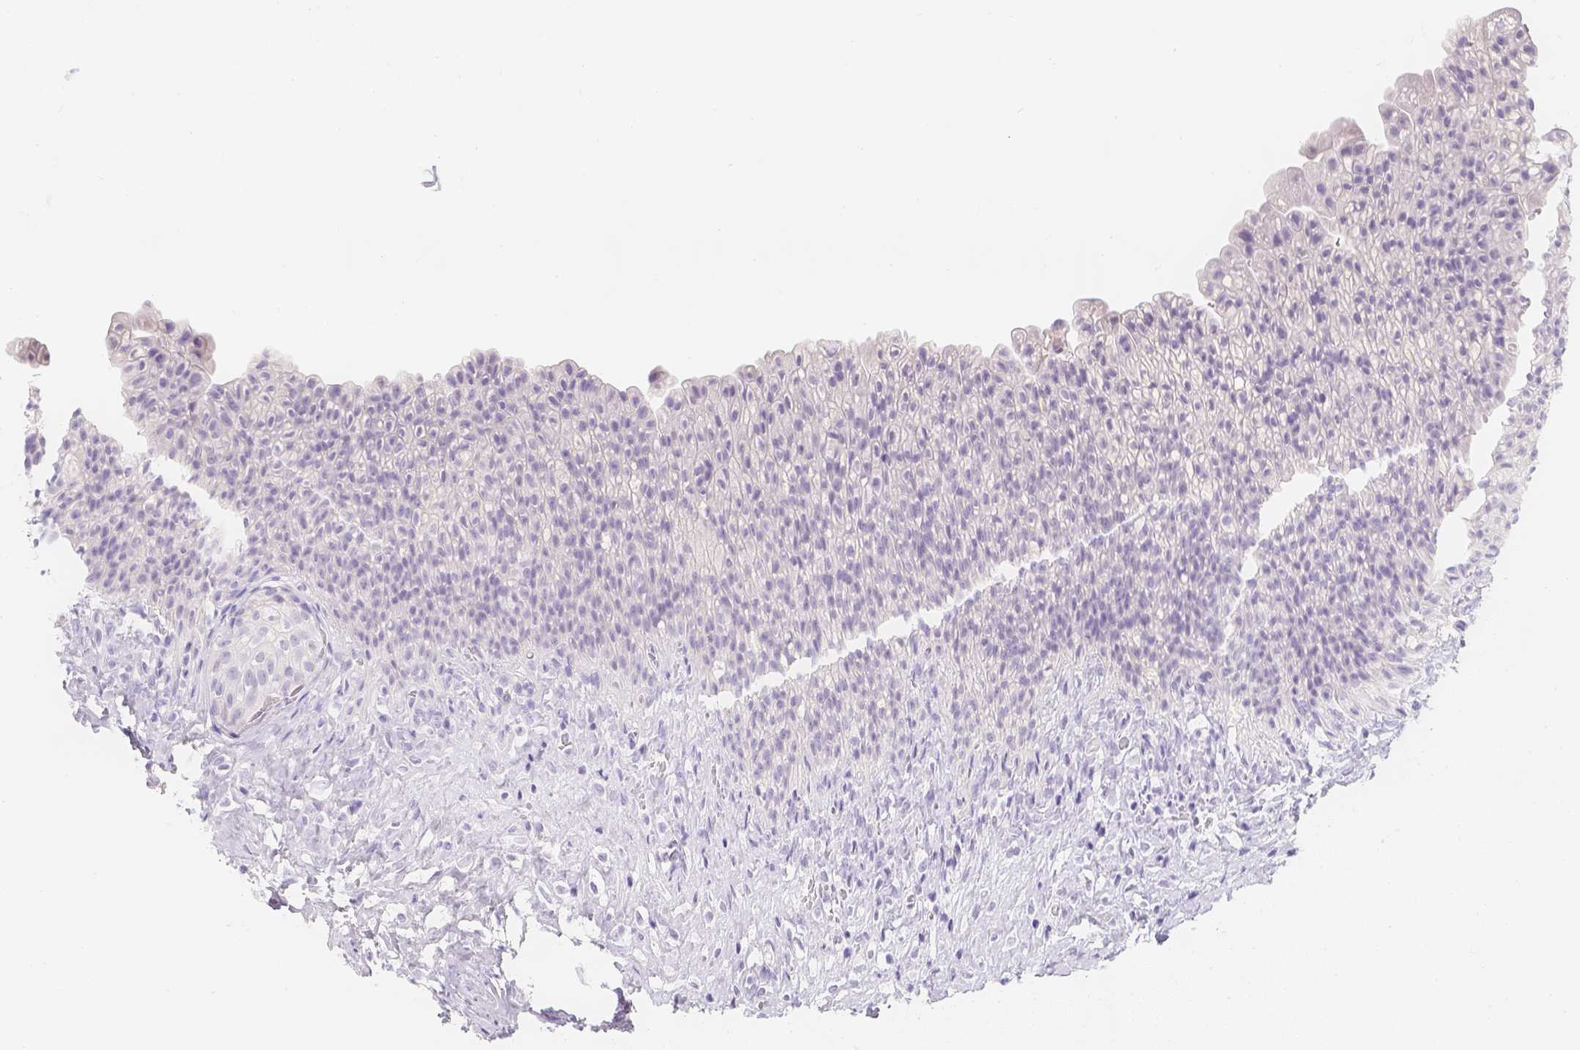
{"staining": {"intensity": "negative", "quantity": "none", "location": "none"}, "tissue": "urinary bladder", "cell_type": "Urothelial cells", "image_type": "normal", "snomed": [{"axis": "morphology", "description": "Normal tissue, NOS"}, {"axis": "topography", "description": "Urinary bladder"}, {"axis": "topography", "description": "Prostate"}], "caption": "A micrograph of human urinary bladder is negative for staining in urothelial cells. (Immunohistochemistry, brightfield microscopy, high magnification).", "gene": "SLC18A1", "patient": {"sex": "male", "age": 76}}